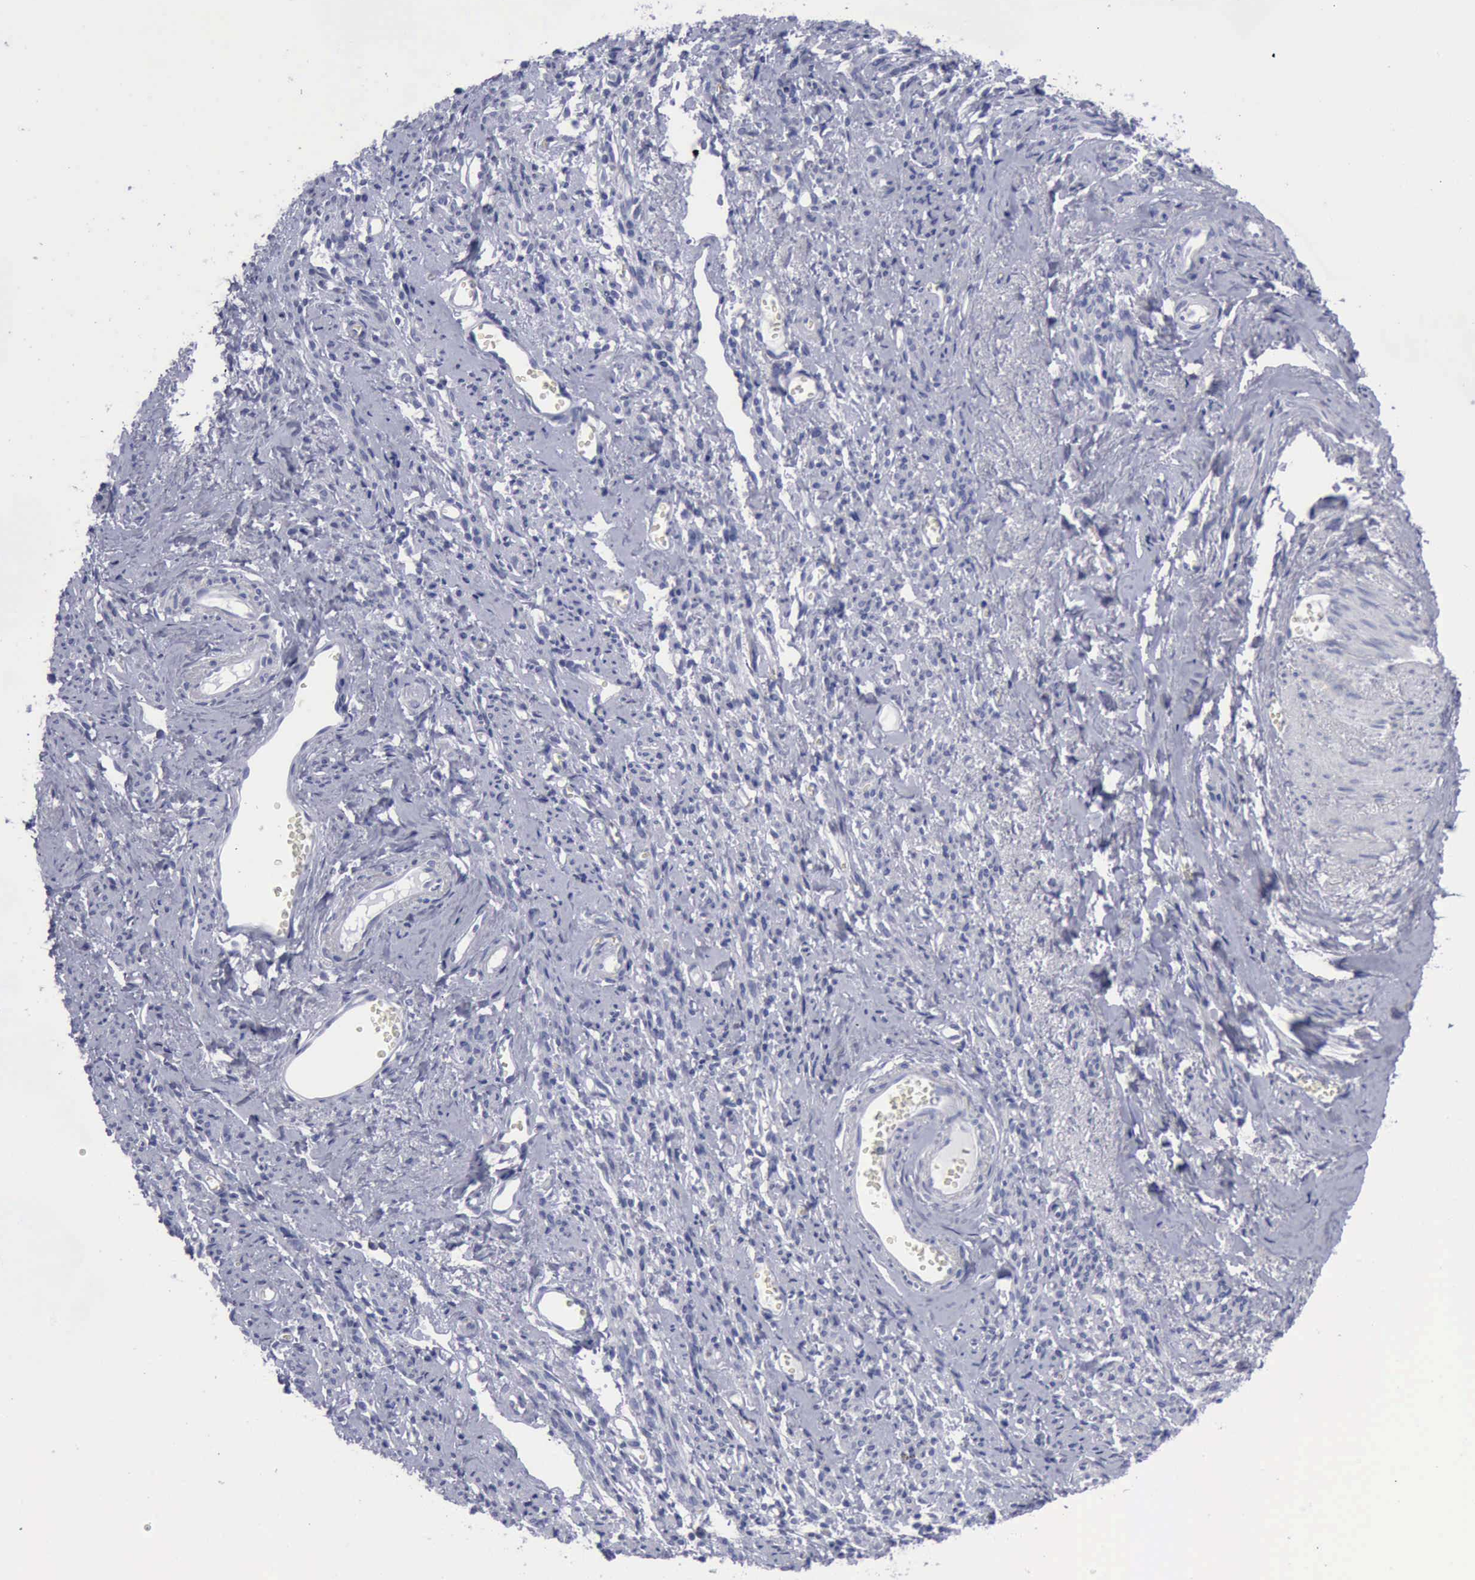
{"staining": {"intensity": "negative", "quantity": "none", "location": "none"}, "tissue": "endometrial cancer", "cell_type": "Tumor cells", "image_type": "cancer", "snomed": [{"axis": "morphology", "description": "Adenocarcinoma, NOS"}, {"axis": "topography", "description": "Endometrium"}], "caption": "The histopathology image demonstrates no staining of tumor cells in endometrial adenocarcinoma.", "gene": "KRT13", "patient": {"sex": "female", "age": 75}}